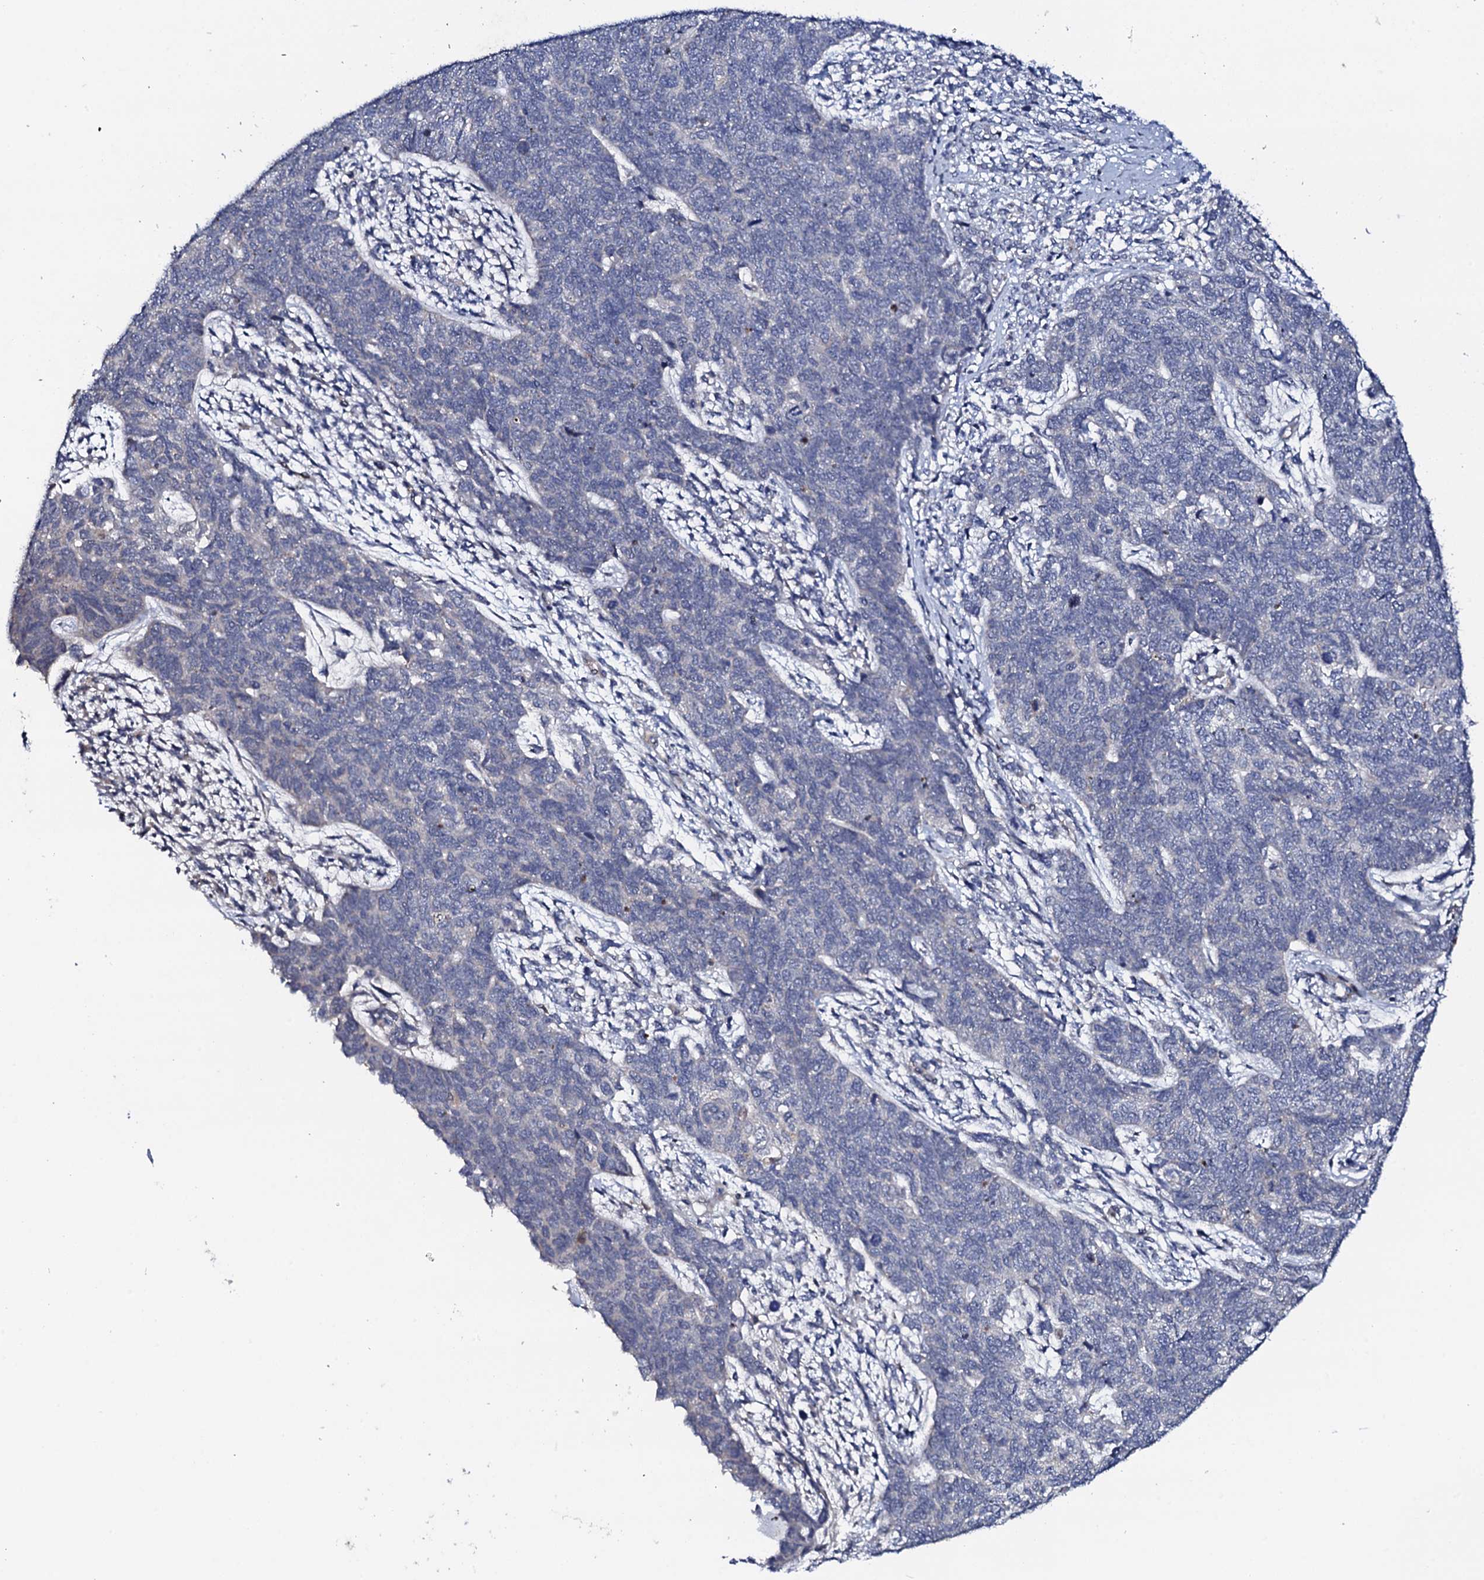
{"staining": {"intensity": "negative", "quantity": "none", "location": "none"}, "tissue": "cervical cancer", "cell_type": "Tumor cells", "image_type": "cancer", "snomed": [{"axis": "morphology", "description": "Squamous cell carcinoma, NOS"}, {"axis": "topography", "description": "Cervix"}], "caption": "Cervical cancer was stained to show a protein in brown. There is no significant staining in tumor cells. The staining is performed using DAB (3,3'-diaminobenzidine) brown chromogen with nuclei counter-stained in using hematoxylin.", "gene": "CIAO2A", "patient": {"sex": "female", "age": 63}}